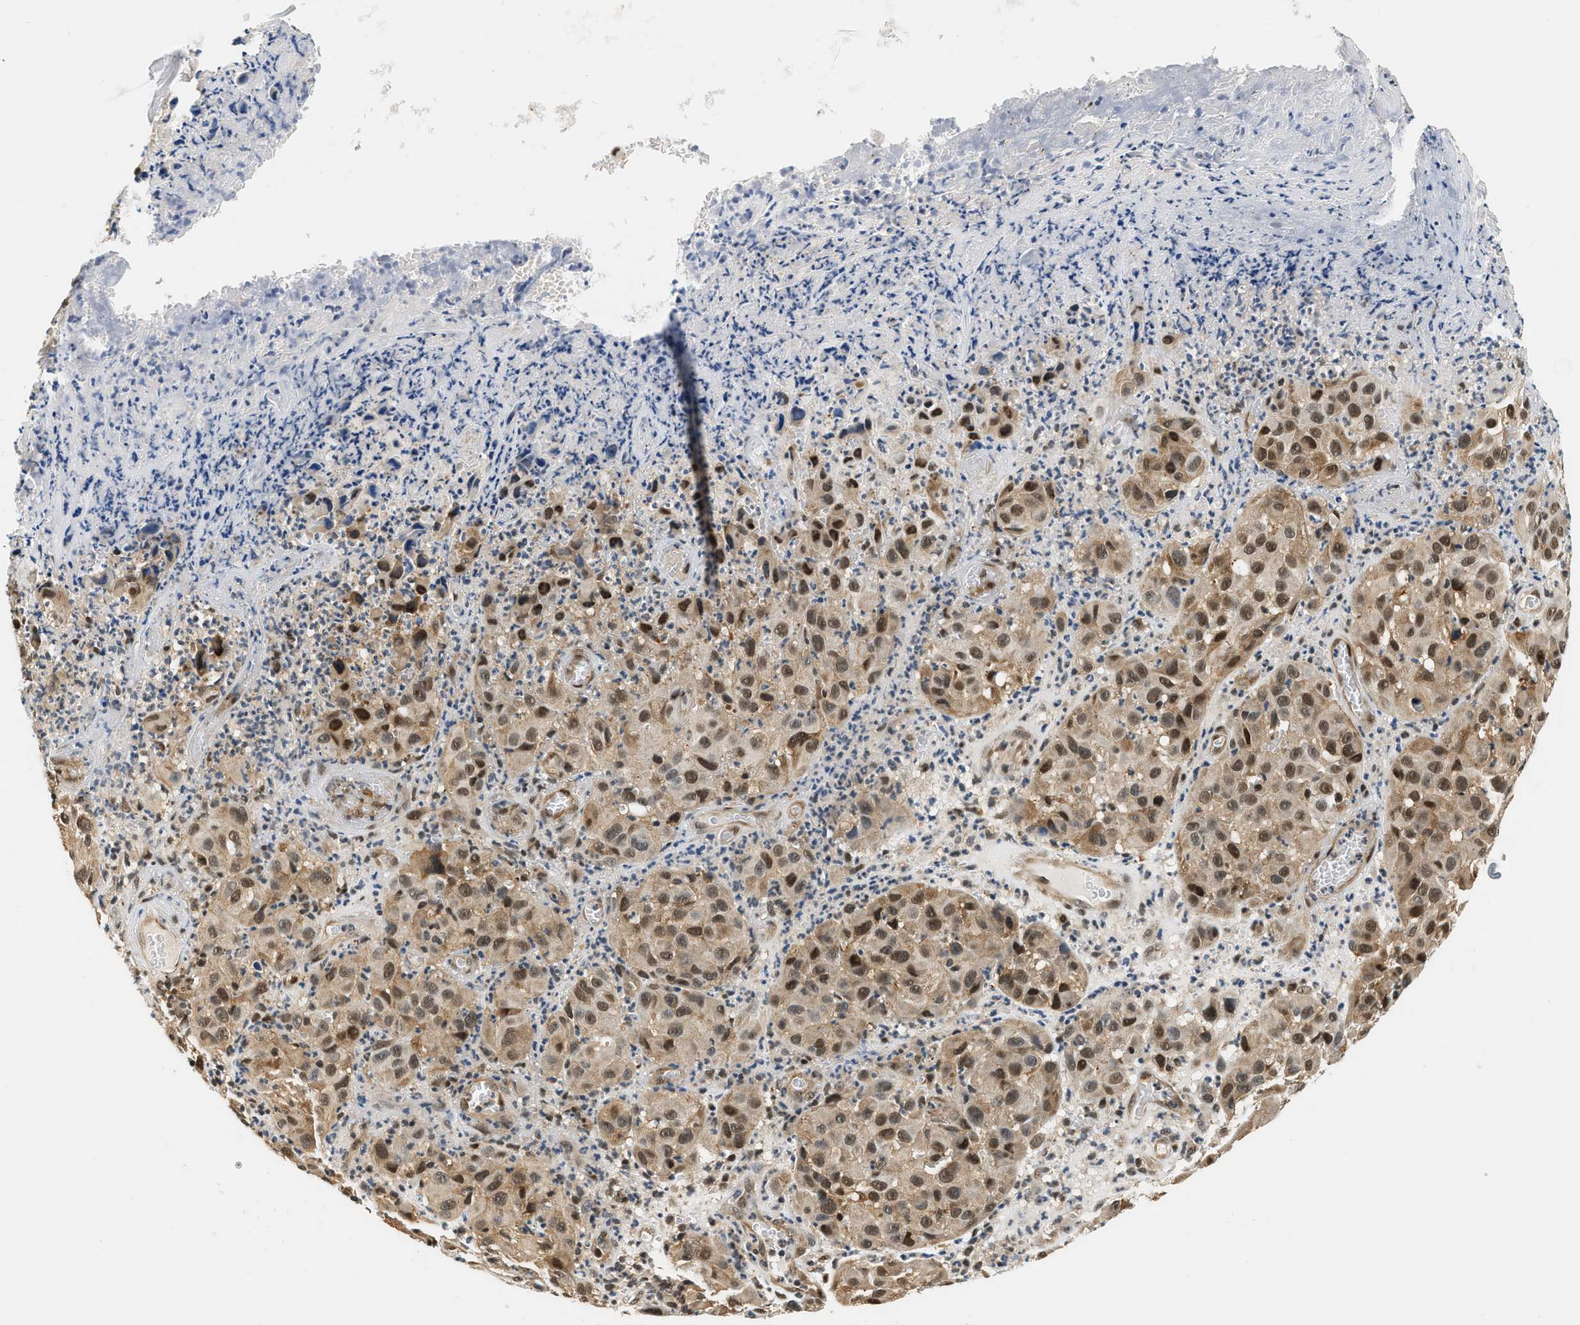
{"staining": {"intensity": "moderate", "quantity": ">75%", "location": "cytoplasmic/membranous,nuclear"}, "tissue": "melanoma", "cell_type": "Tumor cells", "image_type": "cancer", "snomed": [{"axis": "morphology", "description": "Malignant melanoma, NOS"}, {"axis": "topography", "description": "Skin"}], "caption": "Approximately >75% of tumor cells in human malignant melanoma demonstrate moderate cytoplasmic/membranous and nuclear protein expression as visualized by brown immunohistochemical staining.", "gene": "PSMD3", "patient": {"sex": "female", "age": 21}}